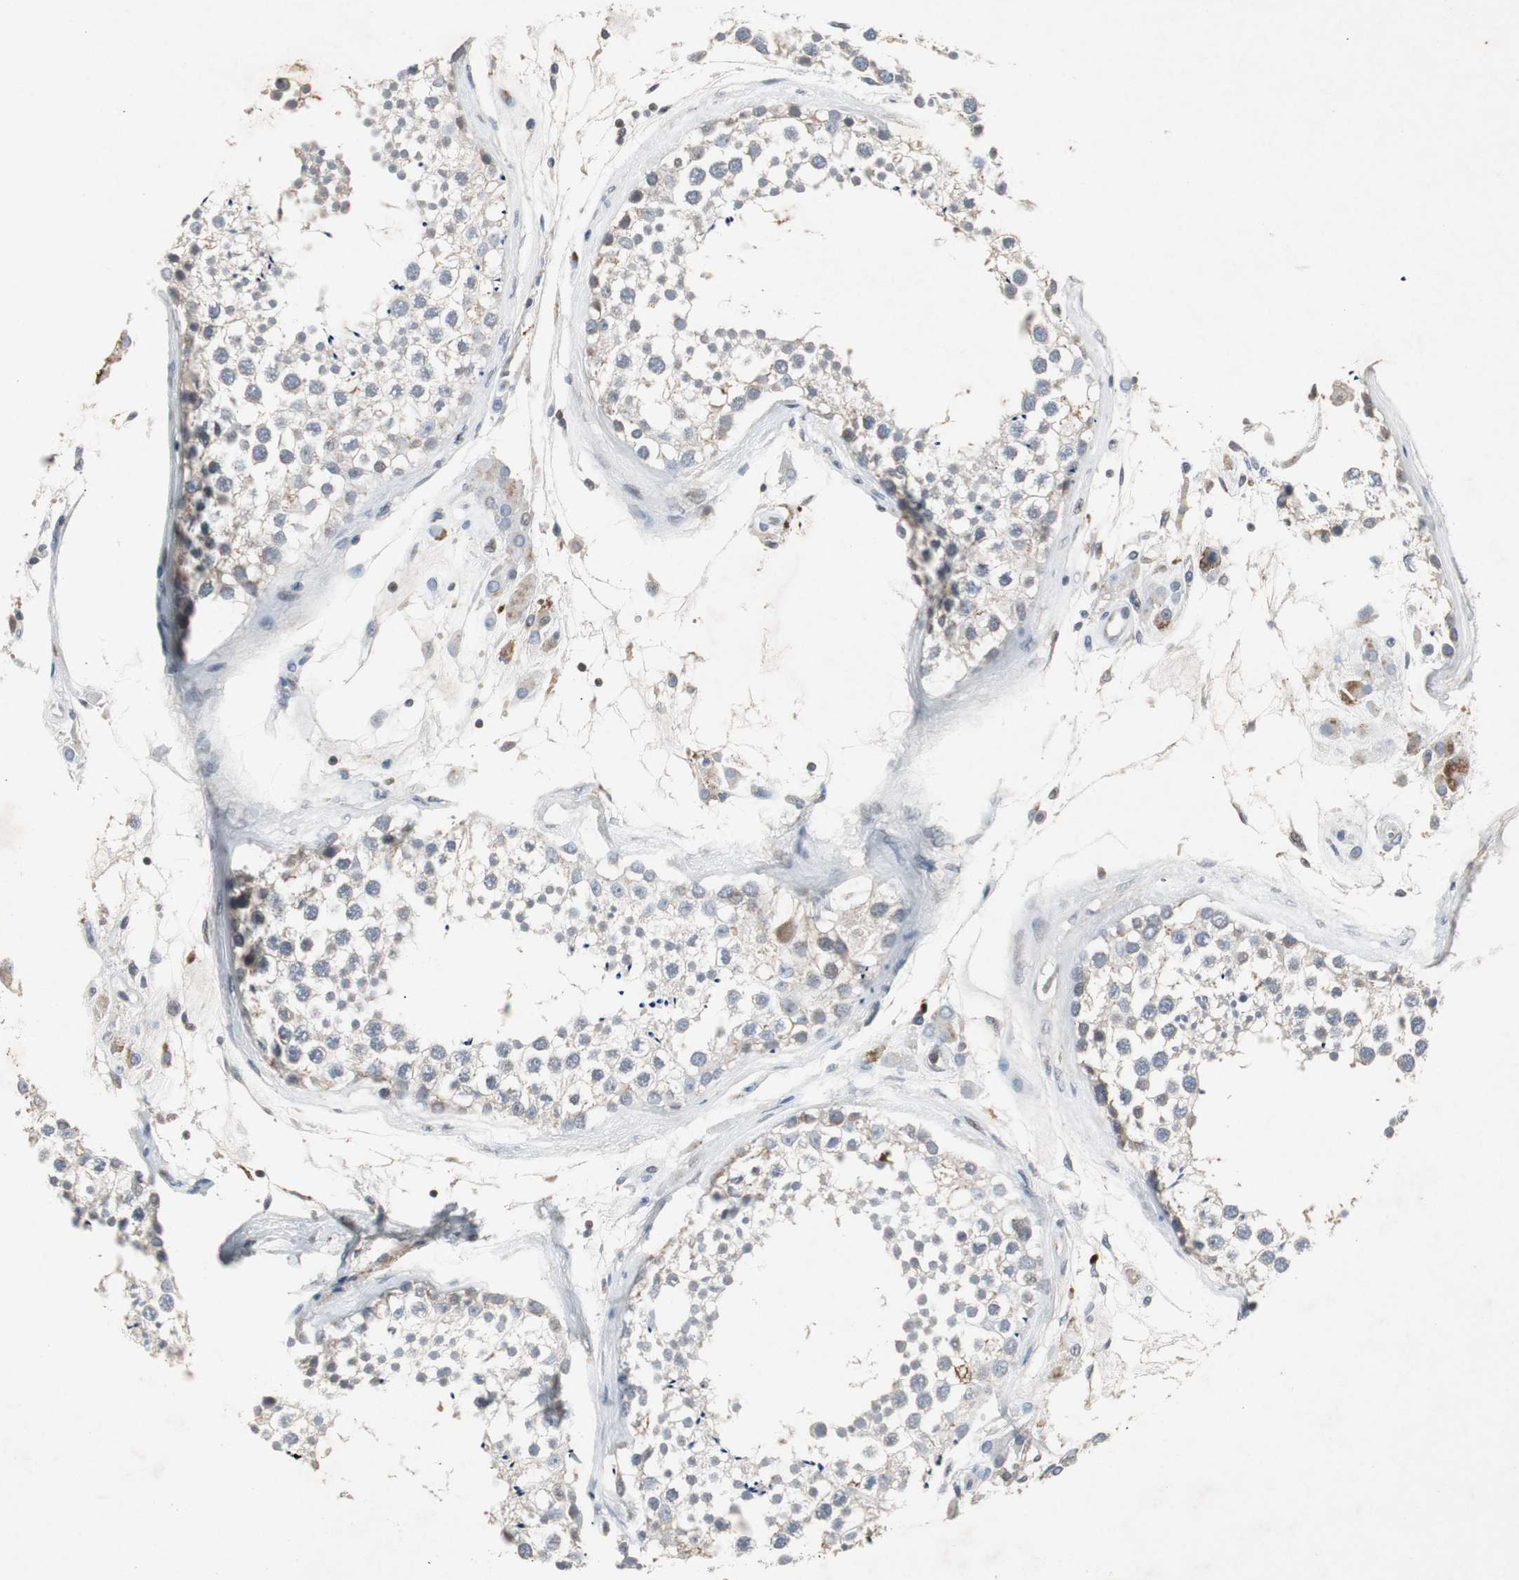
{"staining": {"intensity": "negative", "quantity": "none", "location": "none"}, "tissue": "testis", "cell_type": "Cells in seminiferous ducts", "image_type": "normal", "snomed": [{"axis": "morphology", "description": "Normal tissue, NOS"}, {"axis": "topography", "description": "Testis"}], "caption": "This is an IHC histopathology image of normal human testis. There is no staining in cells in seminiferous ducts.", "gene": "ZNF396", "patient": {"sex": "male", "age": 46}}